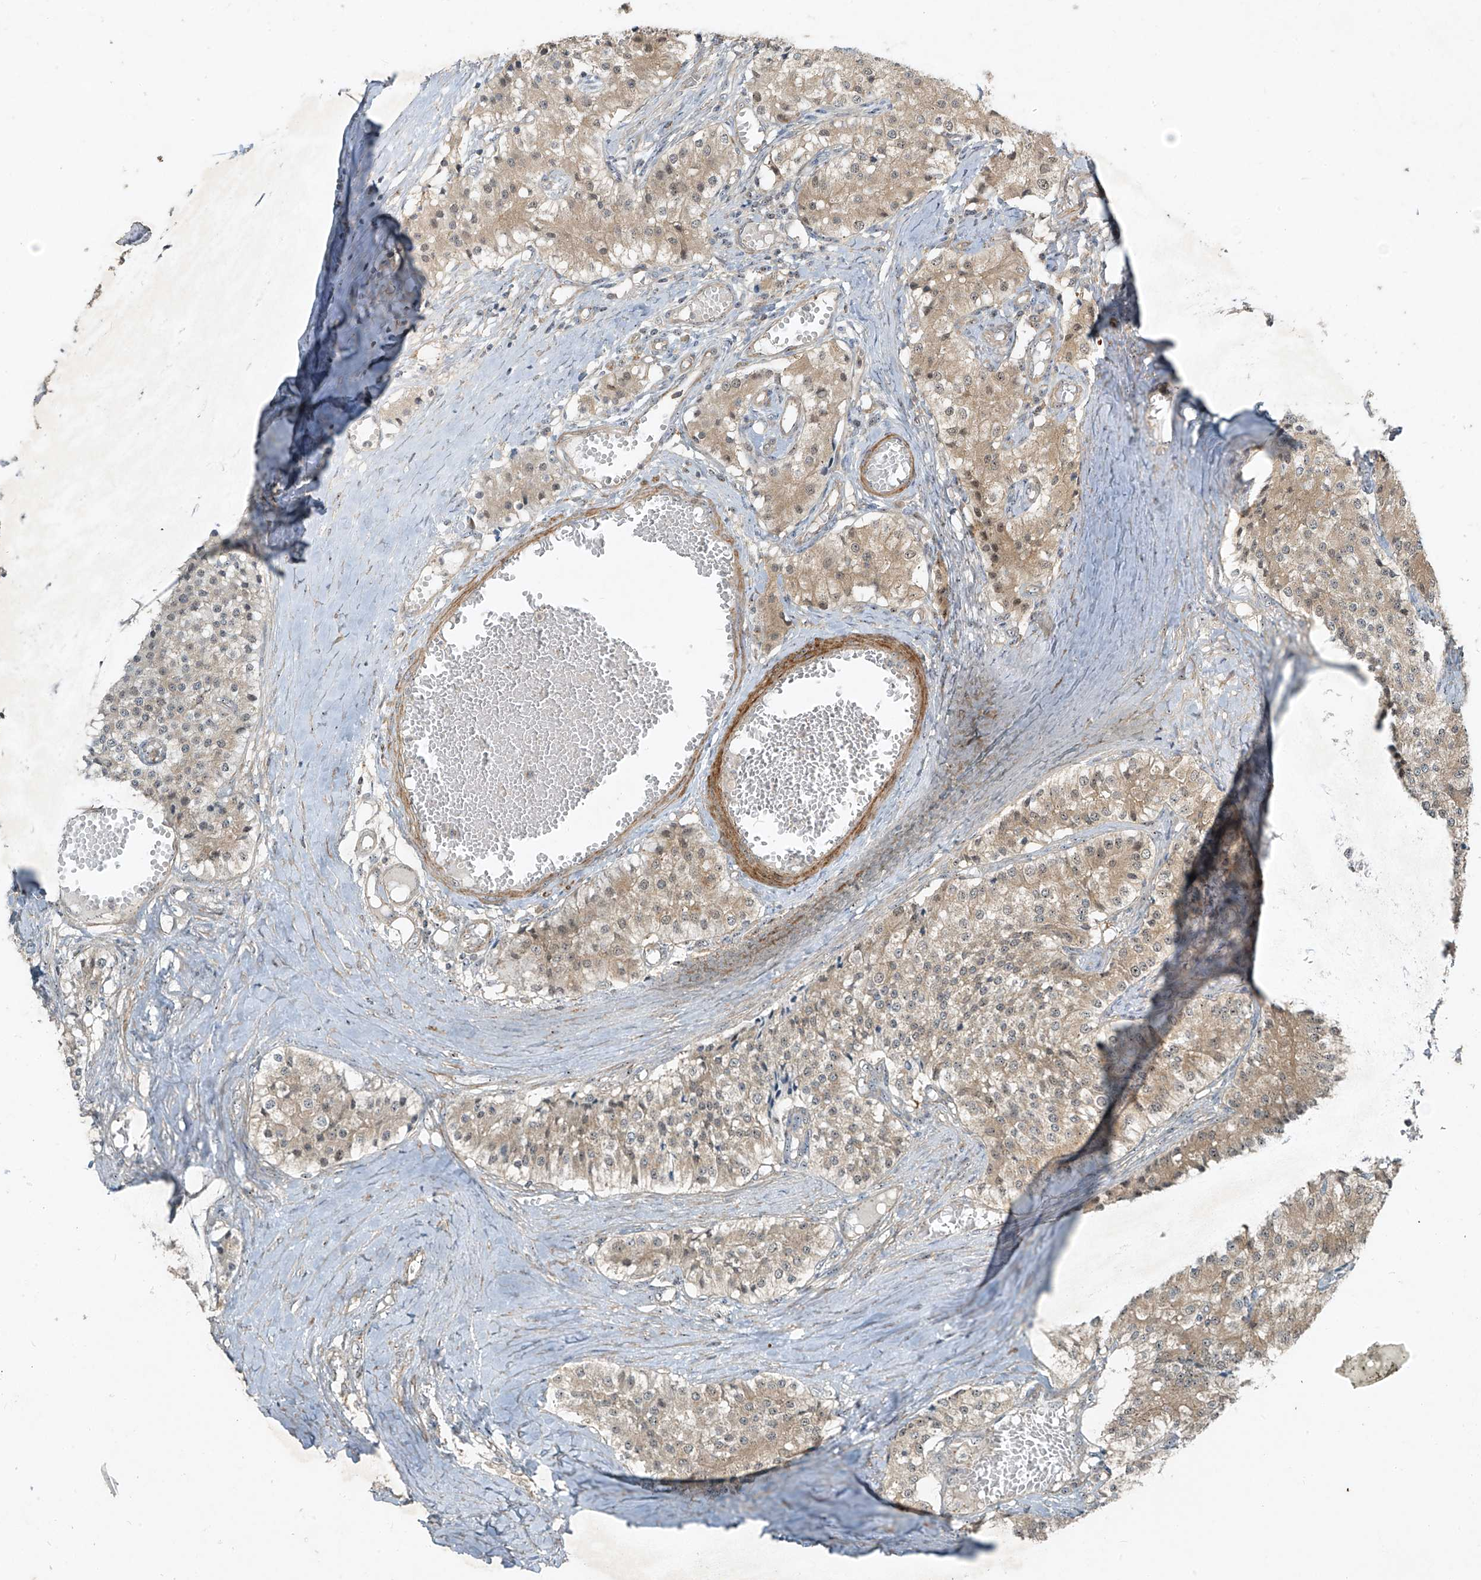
{"staining": {"intensity": "weak", "quantity": ">75%", "location": "cytoplasmic/membranous"}, "tissue": "carcinoid", "cell_type": "Tumor cells", "image_type": "cancer", "snomed": [{"axis": "morphology", "description": "Carcinoid, malignant, NOS"}, {"axis": "topography", "description": "Colon"}], "caption": "Immunohistochemical staining of malignant carcinoid displays low levels of weak cytoplasmic/membranous staining in about >75% of tumor cells.", "gene": "PPCS", "patient": {"sex": "female", "age": 52}}